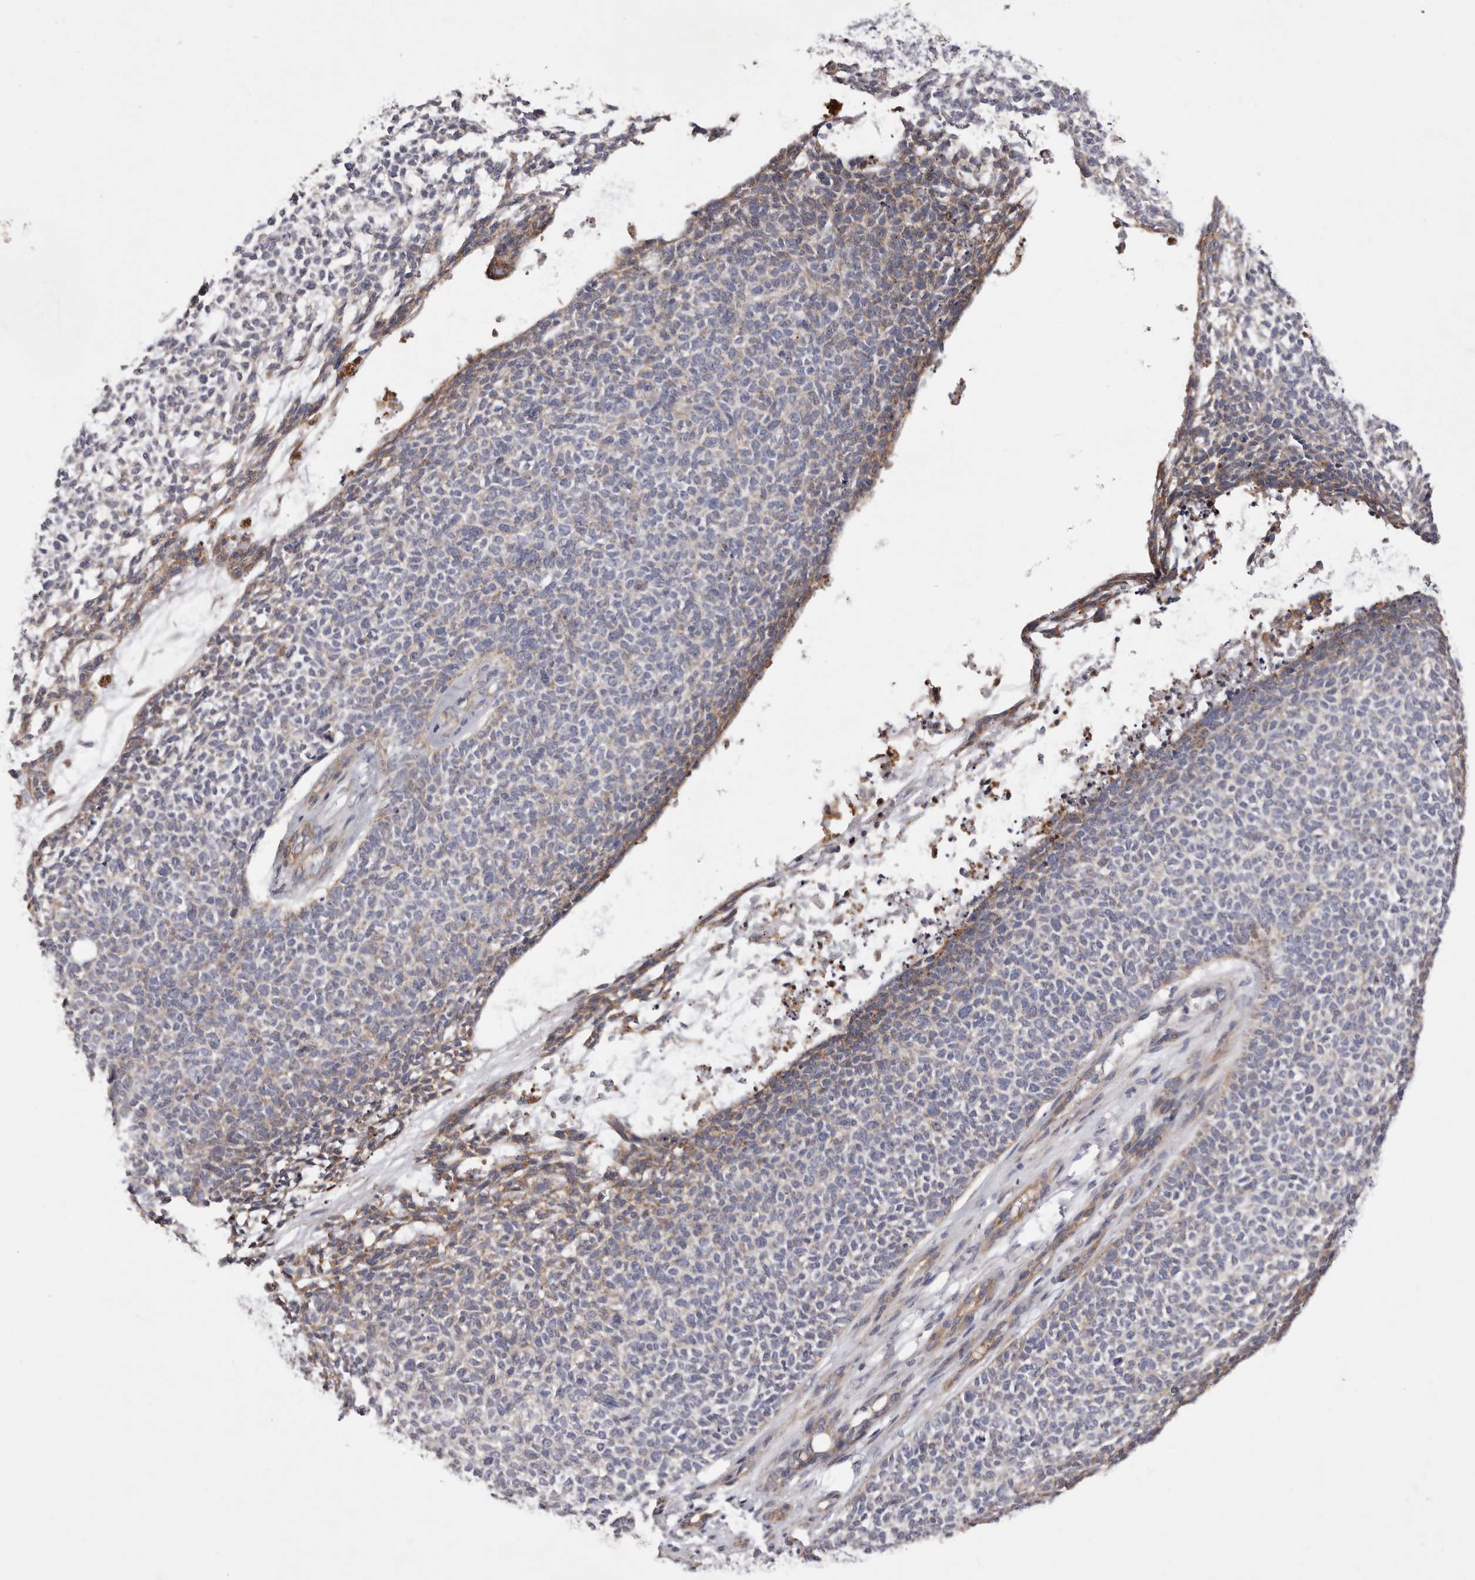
{"staining": {"intensity": "moderate", "quantity": "<25%", "location": "cytoplasmic/membranous"}, "tissue": "skin cancer", "cell_type": "Tumor cells", "image_type": "cancer", "snomed": [{"axis": "morphology", "description": "Basal cell carcinoma"}, {"axis": "topography", "description": "Skin"}], "caption": "This is an image of immunohistochemistry staining of skin basal cell carcinoma, which shows moderate expression in the cytoplasmic/membranous of tumor cells.", "gene": "PEG10", "patient": {"sex": "female", "age": 84}}